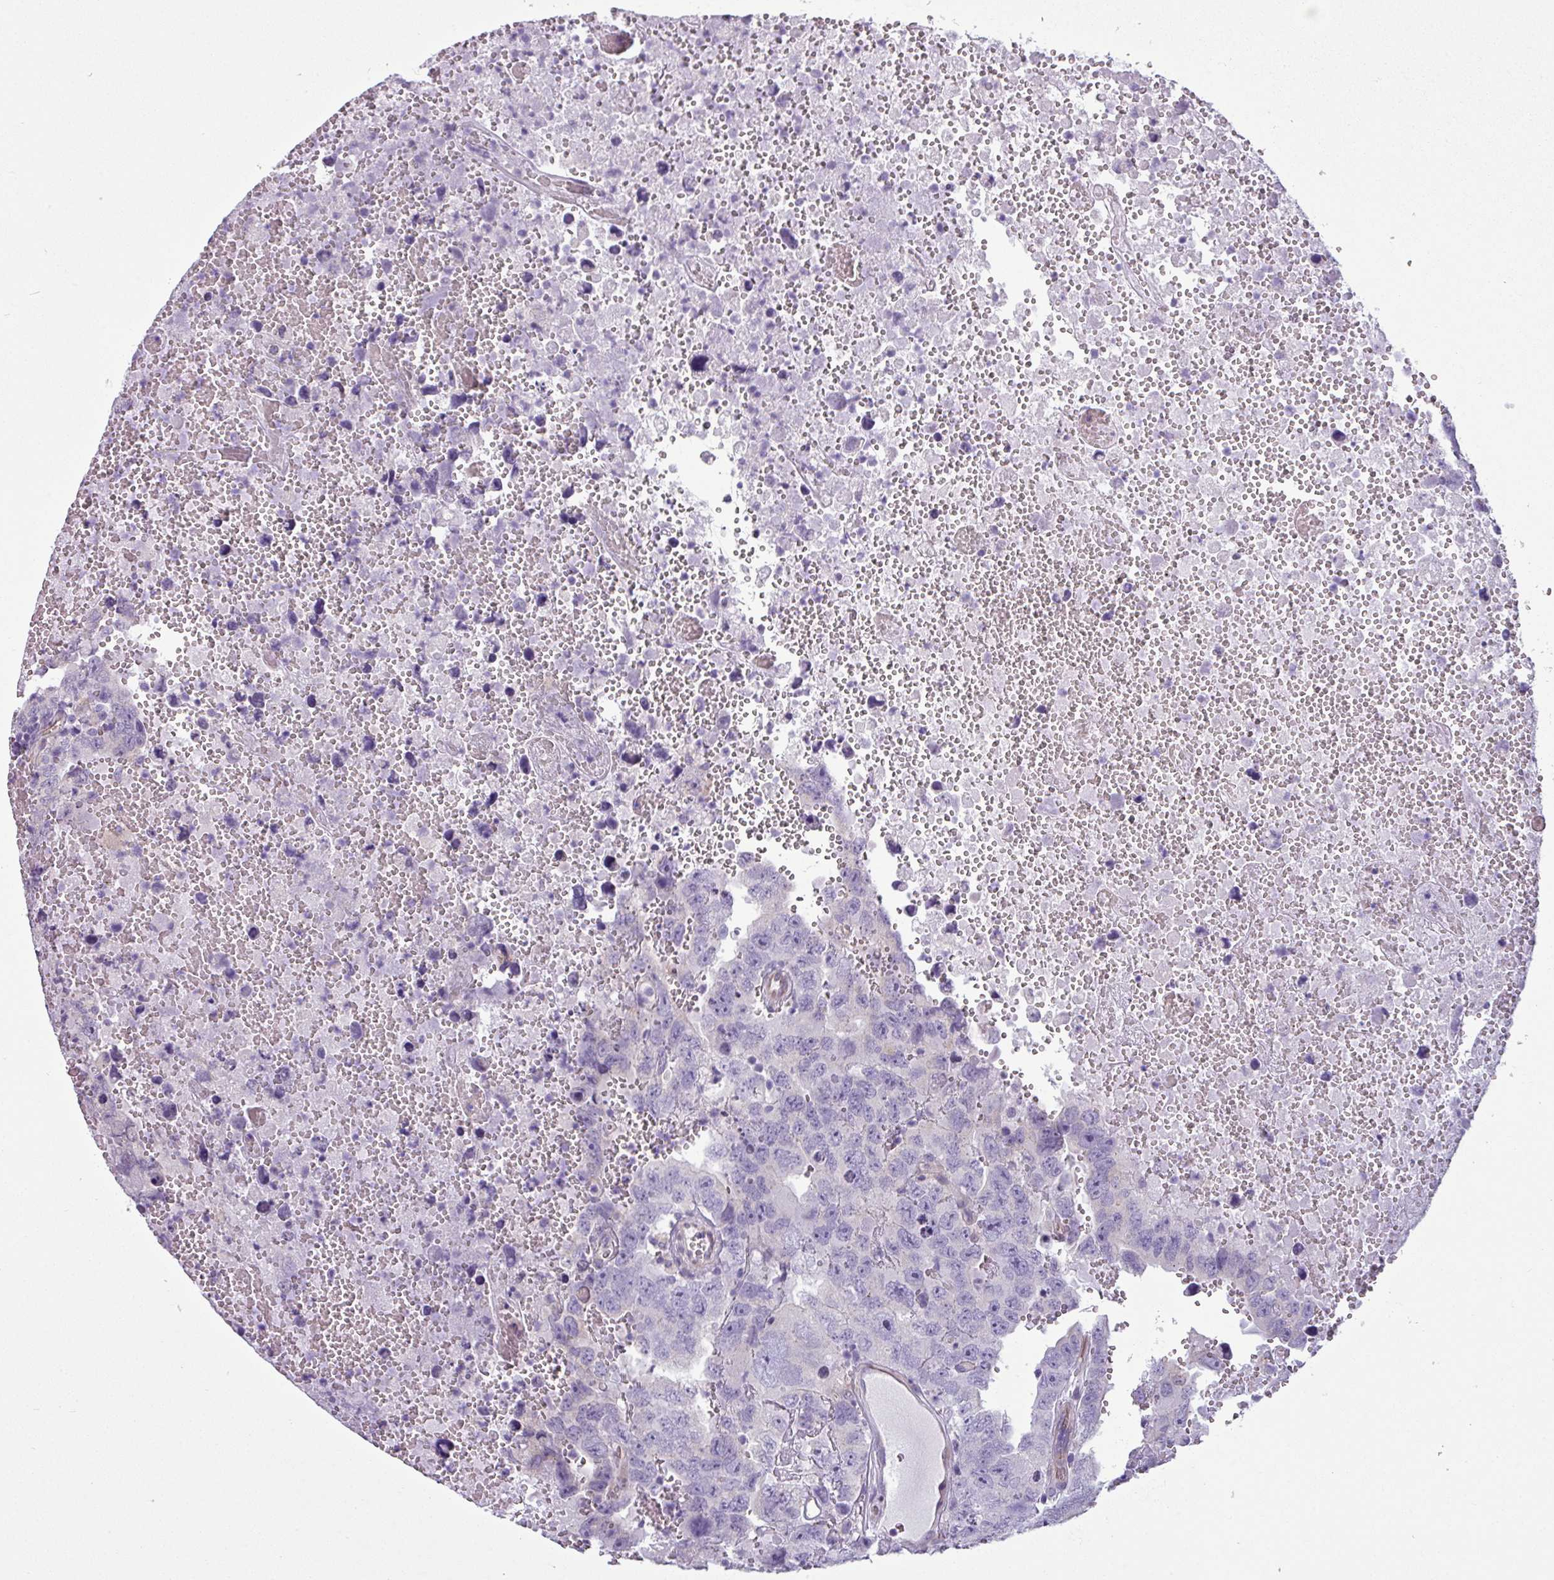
{"staining": {"intensity": "negative", "quantity": "none", "location": "none"}, "tissue": "testis cancer", "cell_type": "Tumor cells", "image_type": "cancer", "snomed": [{"axis": "morphology", "description": "Carcinoma, Embryonal, NOS"}, {"axis": "topography", "description": "Testis"}], "caption": "Immunohistochemistry (IHC) of human embryonal carcinoma (testis) reveals no staining in tumor cells. The staining is performed using DAB (3,3'-diaminobenzidine) brown chromogen with nuclei counter-stained in using hematoxylin.", "gene": "TOR1AIP2", "patient": {"sex": "male", "age": 45}}